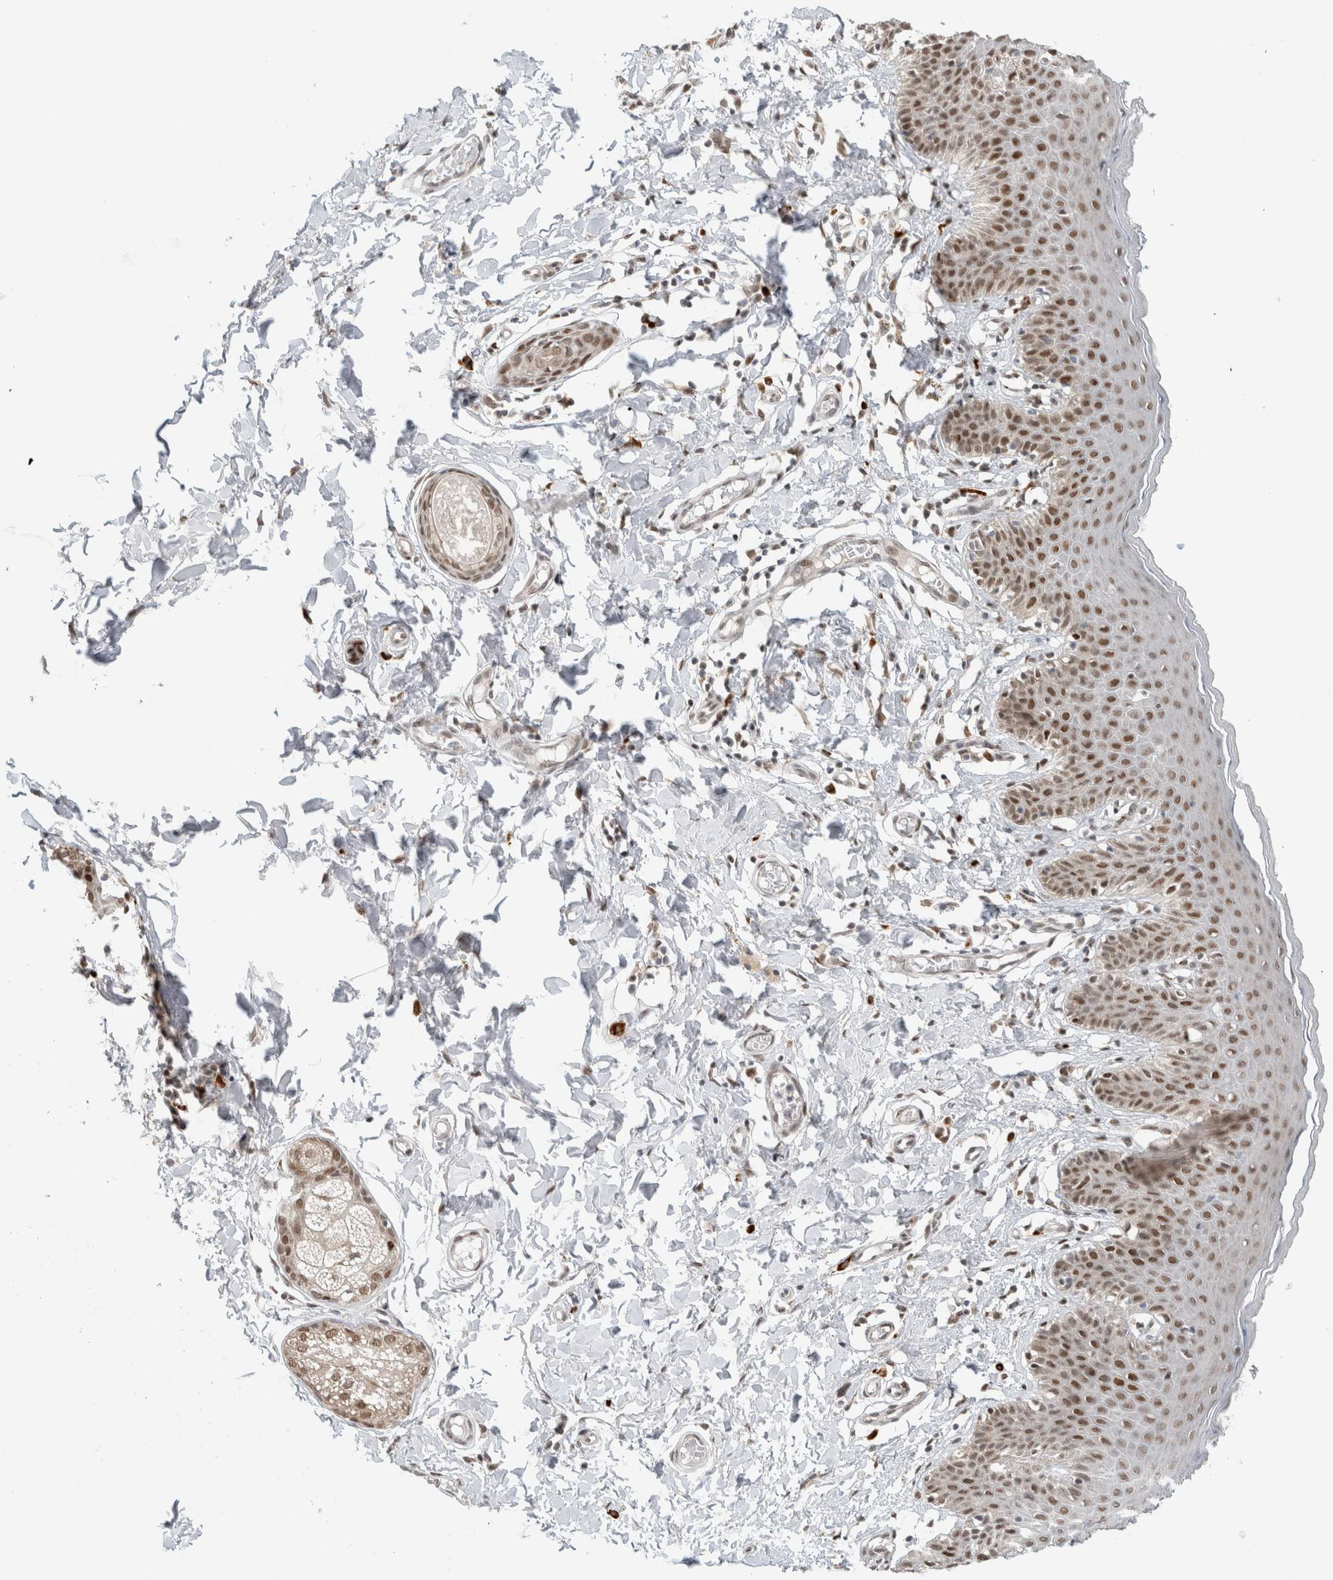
{"staining": {"intensity": "moderate", "quantity": ">75%", "location": "nuclear"}, "tissue": "skin", "cell_type": "Epidermal cells", "image_type": "normal", "snomed": [{"axis": "morphology", "description": "Normal tissue, NOS"}, {"axis": "topography", "description": "Vulva"}], "caption": "Unremarkable skin was stained to show a protein in brown. There is medium levels of moderate nuclear staining in about >75% of epidermal cells.", "gene": "HNRNPR", "patient": {"sex": "female", "age": 66}}